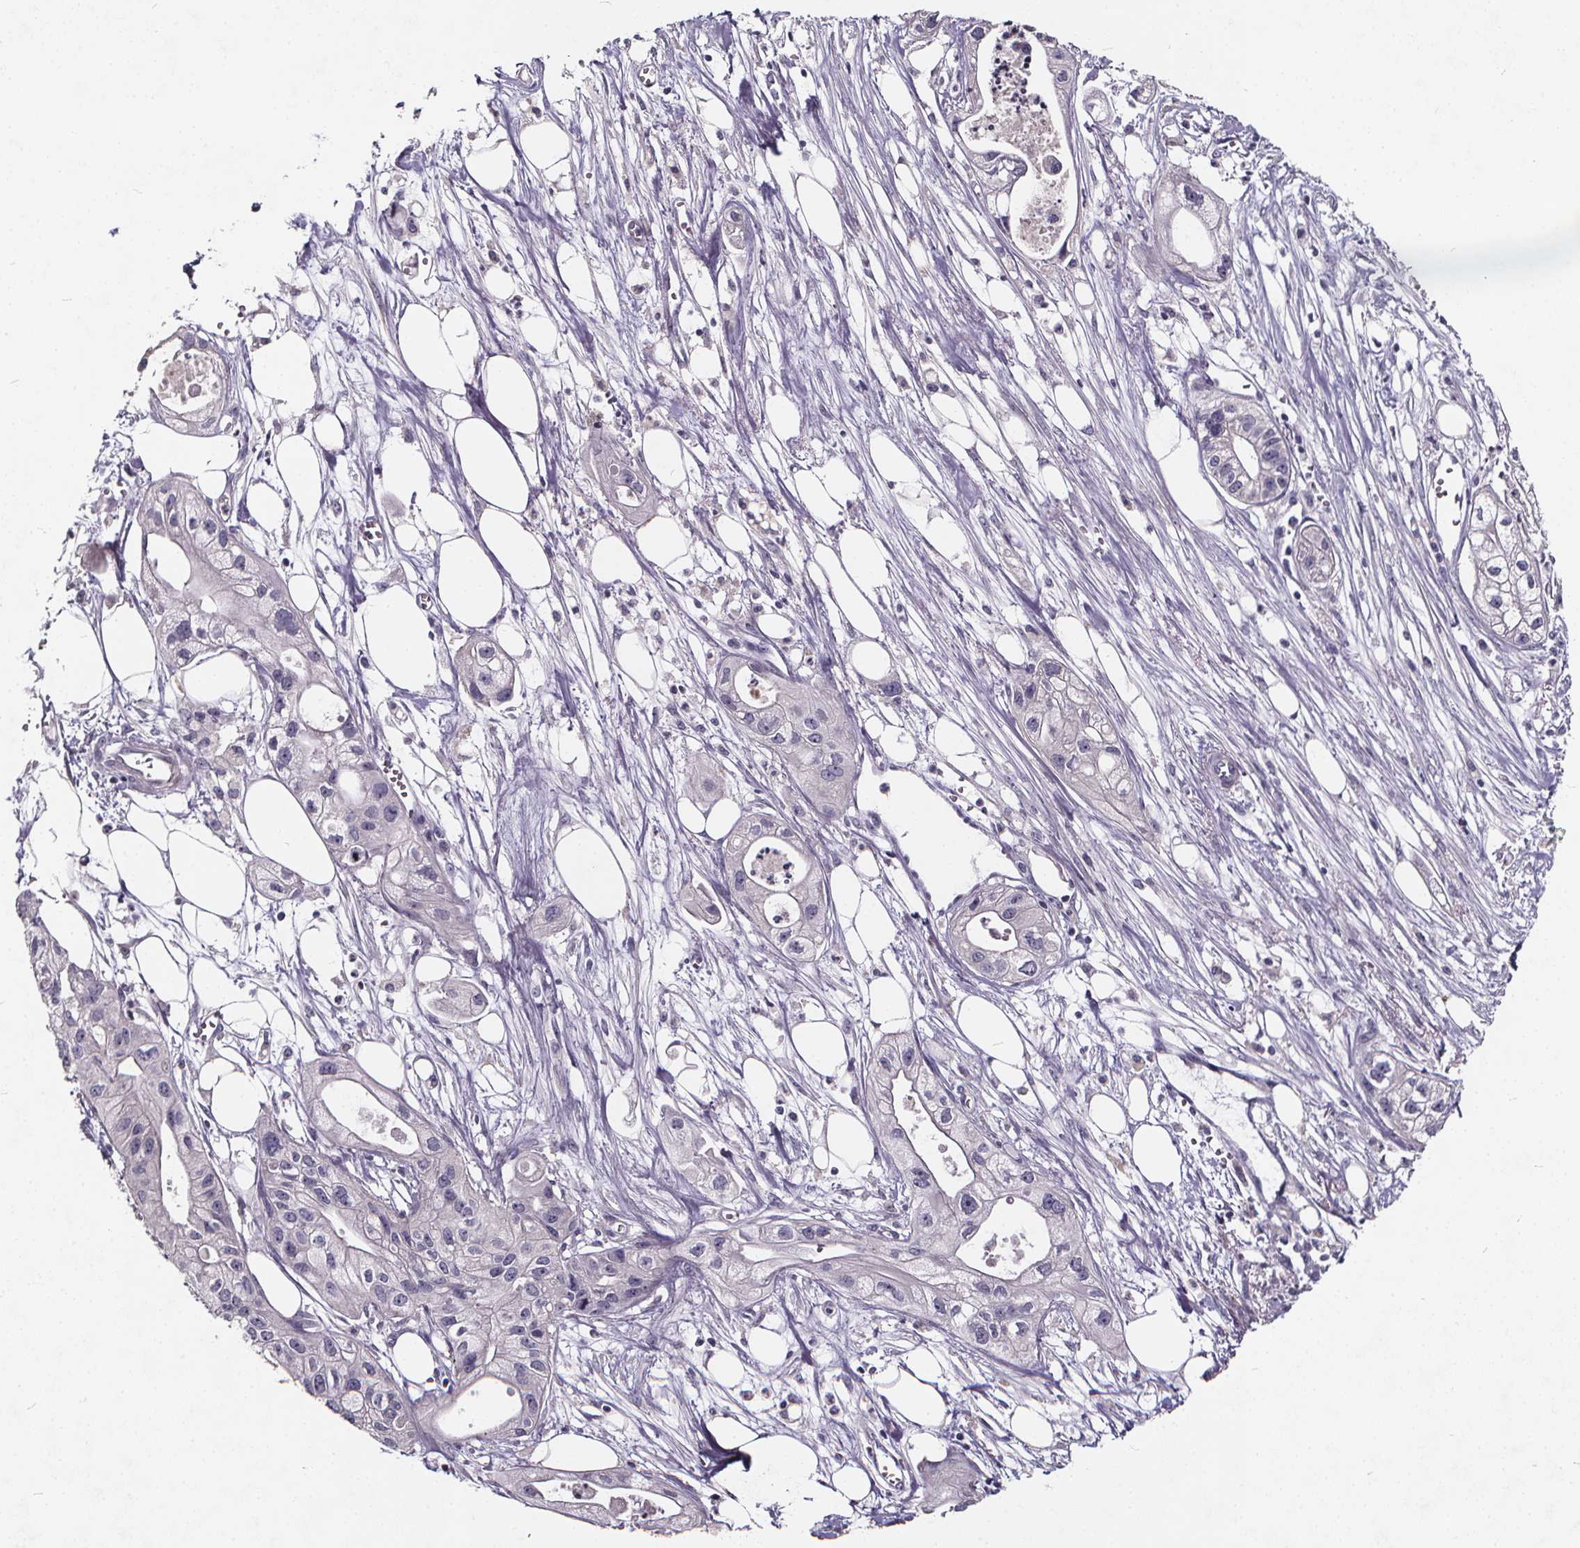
{"staining": {"intensity": "negative", "quantity": "none", "location": "none"}, "tissue": "pancreatic cancer", "cell_type": "Tumor cells", "image_type": "cancer", "snomed": [{"axis": "morphology", "description": "Adenocarcinoma, NOS"}, {"axis": "topography", "description": "Pancreas"}], "caption": "Micrograph shows no significant protein staining in tumor cells of pancreatic adenocarcinoma.", "gene": "TSPAN14", "patient": {"sex": "male", "age": 70}}